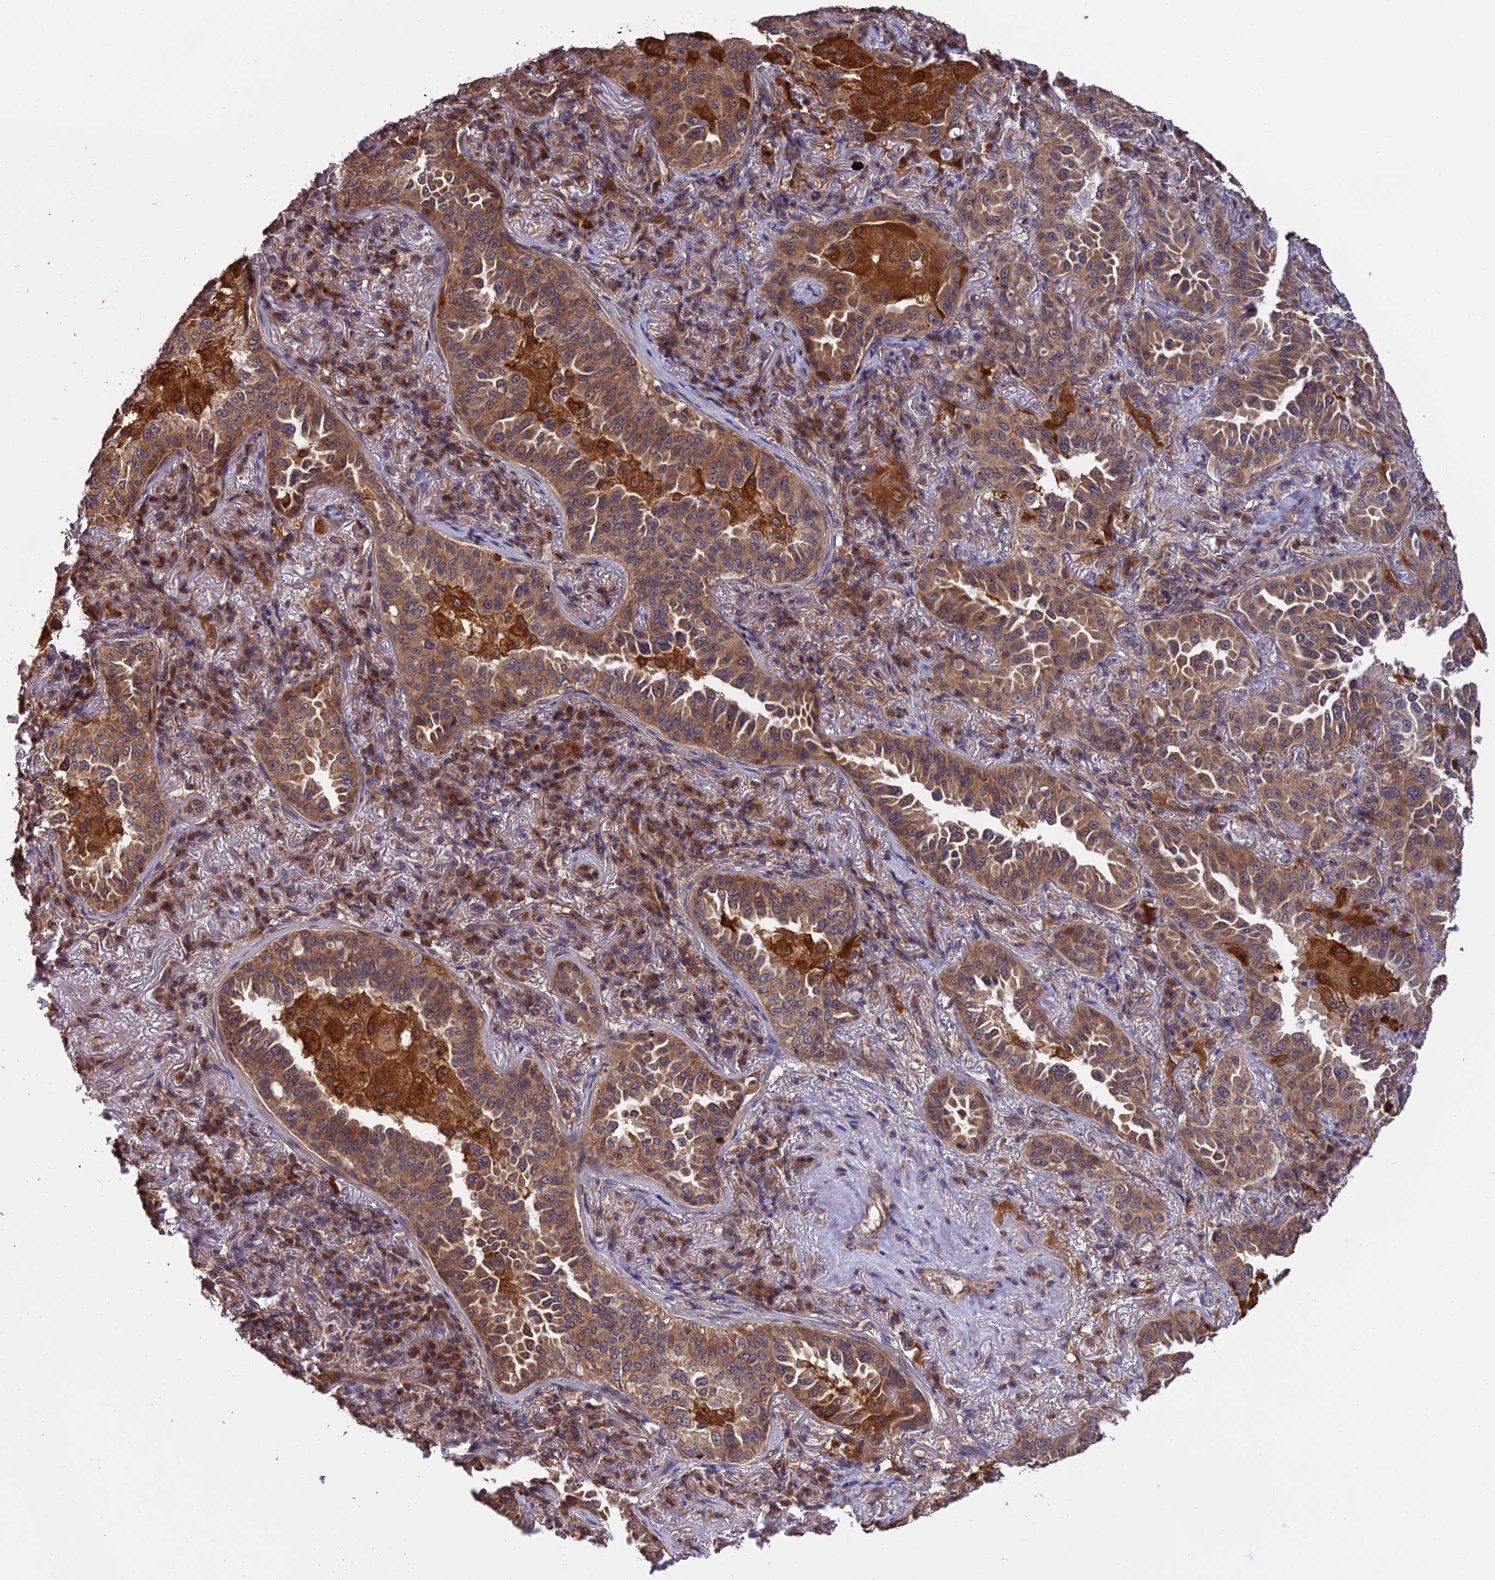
{"staining": {"intensity": "moderate", "quantity": ">75%", "location": "cytoplasmic/membranous"}, "tissue": "lung cancer", "cell_type": "Tumor cells", "image_type": "cancer", "snomed": [{"axis": "morphology", "description": "Adenocarcinoma, NOS"}, {"axis": "topography", "description": "Lung"}], "caption": "Immunohistochemical staining of lung adenocarcinoma exhibits medium levels of moderate cytoplasmic/membranous protein positivity in about >75% of tumor cells. (Brightfield microscopy of DAB IHC at high magnification).", "gene": "MNS1", "patient": {"sex": "female", "age": 69}}